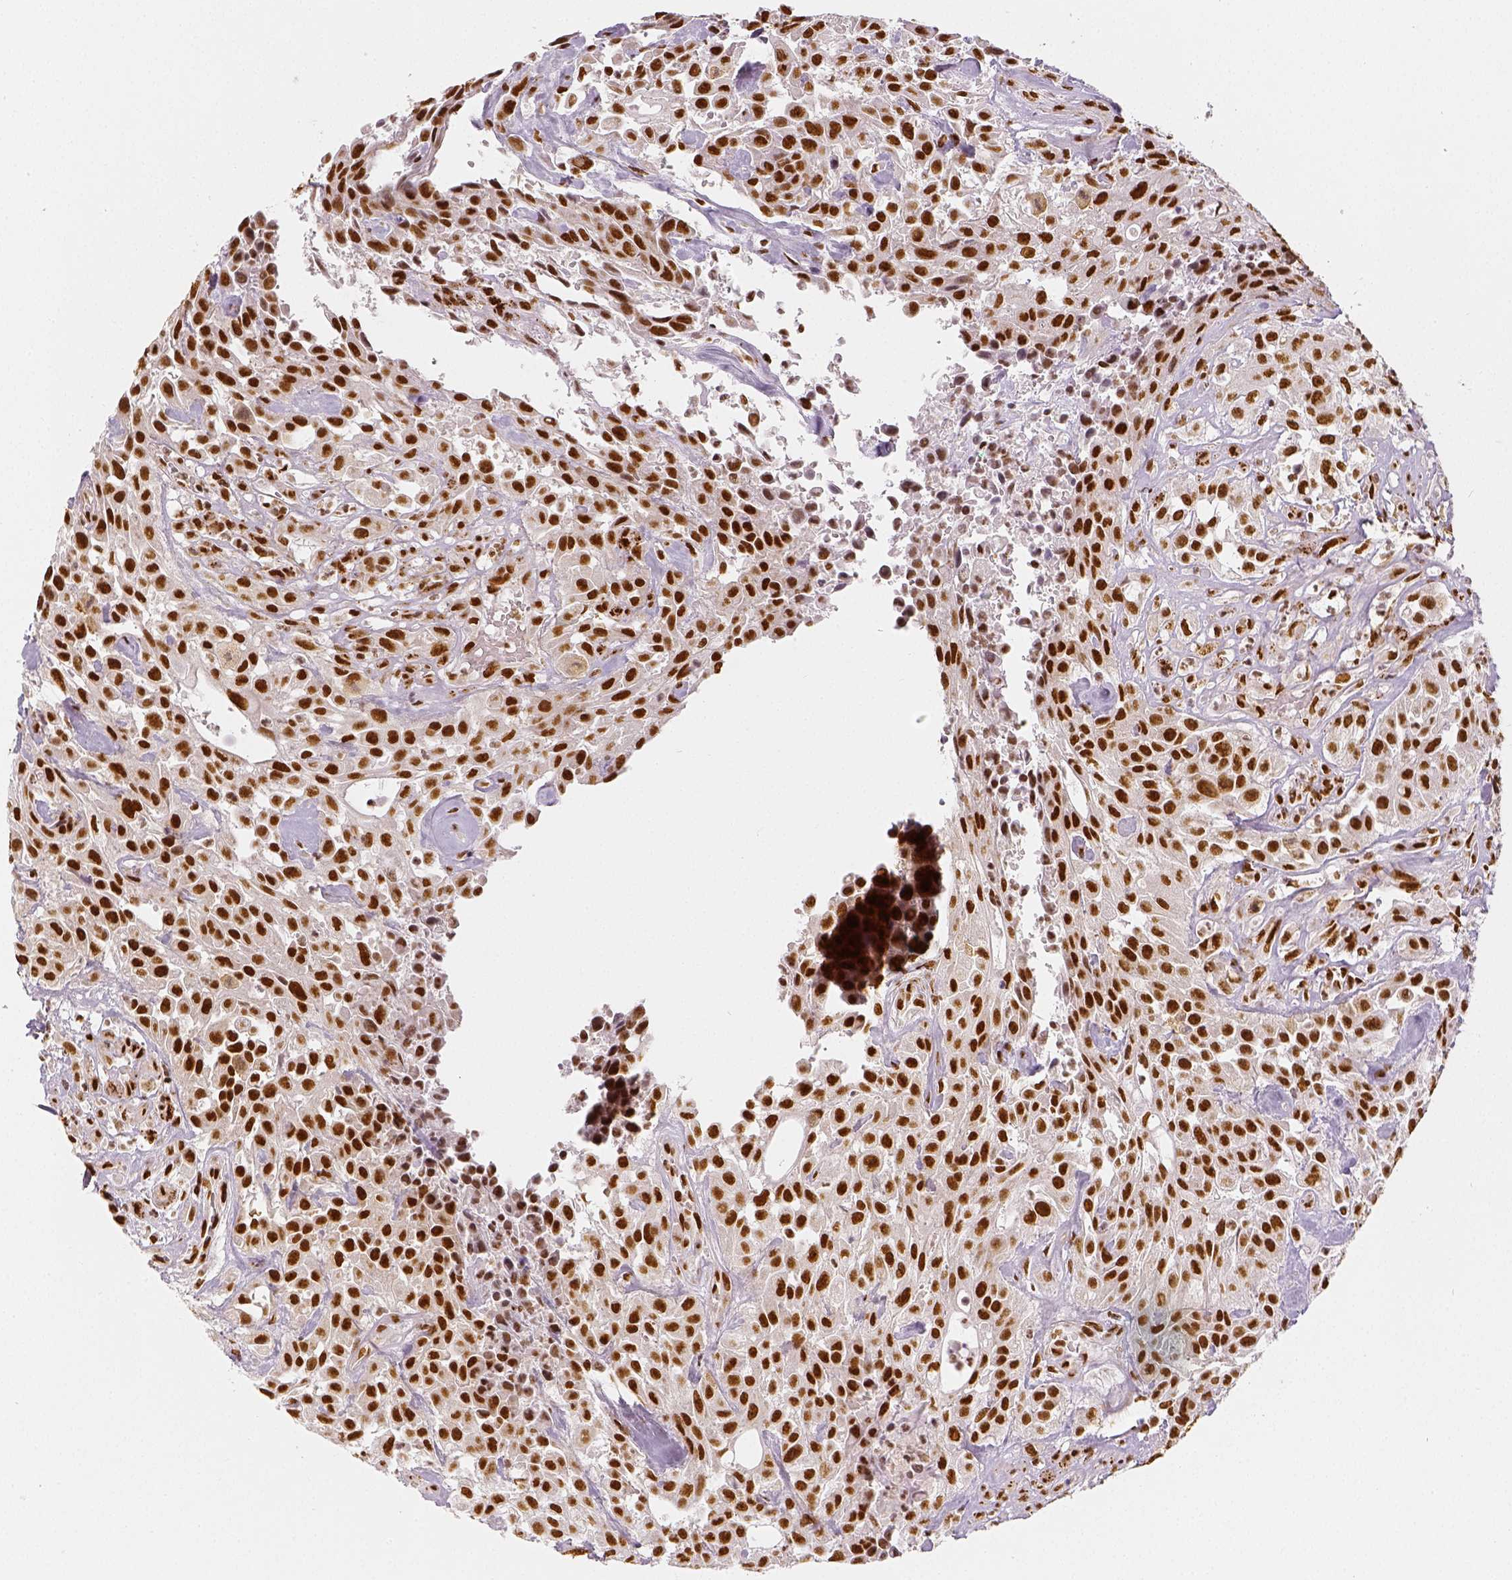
{"staining": {"intensity": "strong", "quantity": ">75%", "location": "nuclear"}, "tissue": "urothelial cancer", "cell_type": "Tumor cells", "image_type": "cancer", "snomed": [{"axis": "morphology", "description": "Urothelial carcinoma, High grade"}, {"axis": "topography", "description": "Urinary bladder"}], "caption": "Urothelial cancer tissue exhibits strong nuclear staining in approximately >75% of tumor cells", "gene": "KDM5B", "patient": {"sex": "male", "age": 79}}